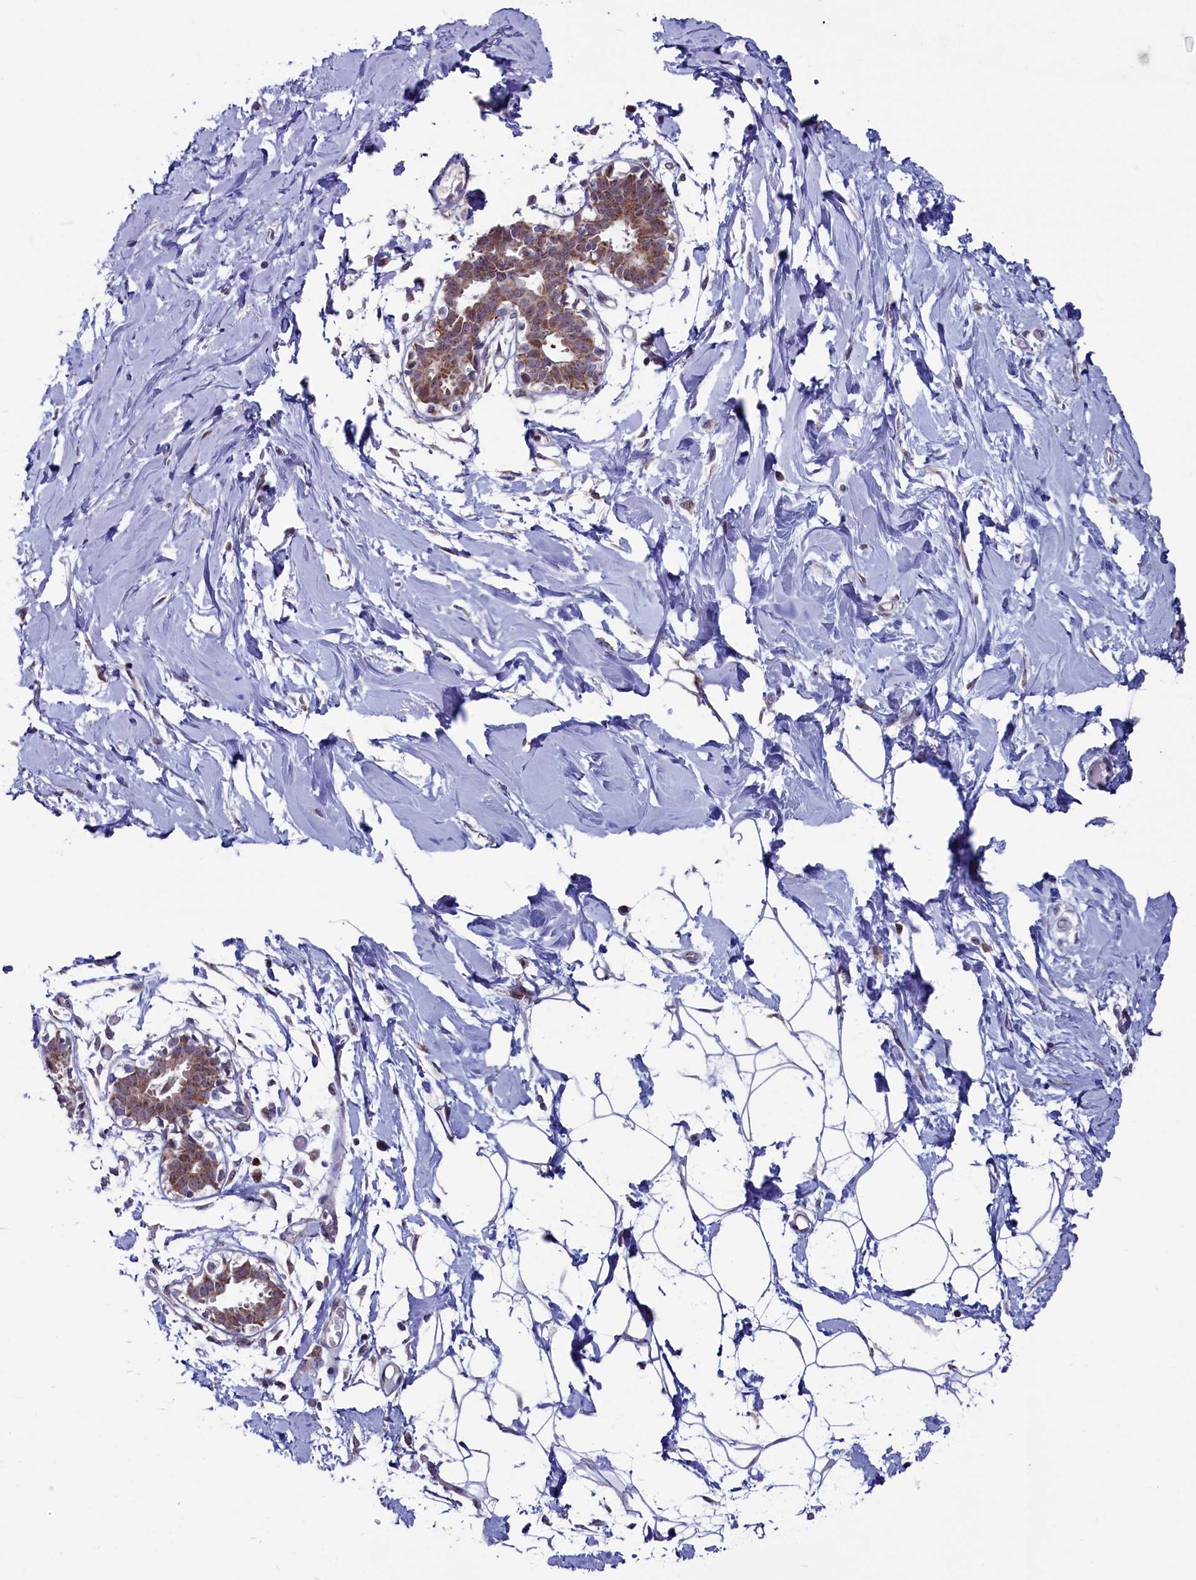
{"staining": {"intensity": "negative", "quantity": "none", "location": "none"}, "tissue": "breast", "cell_type": "Adipocytes", "image_type": "normal", "snomed": [{"axis": "morphology", "description": "Normal tissue, NOS"}, {"axis": "topography", "description": "Breast"}], "caption": "Adipocytes are negative for protein expression in unremarkable human breast. (DAB IHC visualized using brightfield microscopy, high magnification).", "gene": "CIAPIN1", "patient": {"sex": "female", "age": 27}}